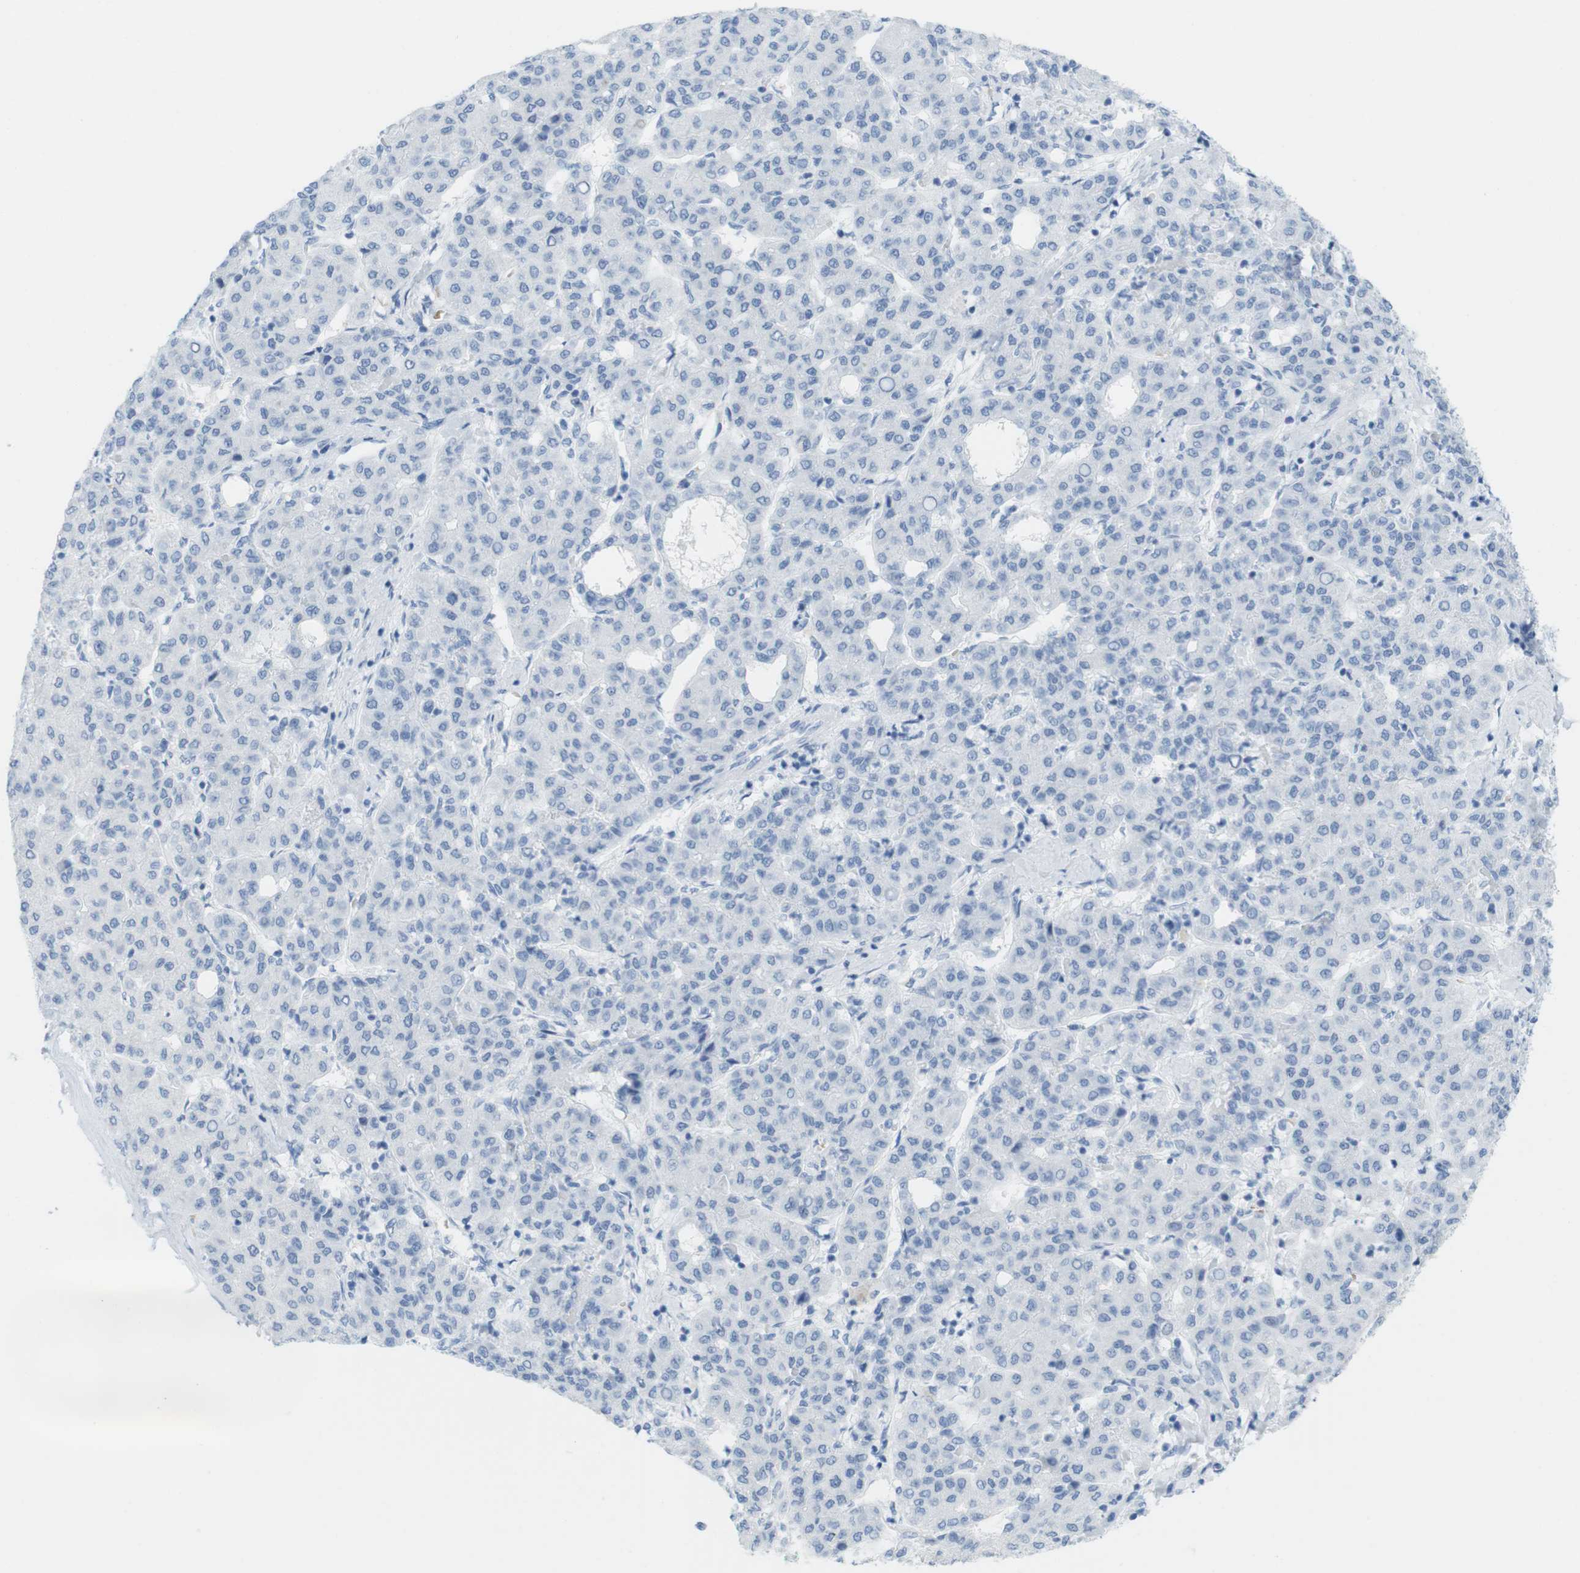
{"staining": {"intensity": "negative", "quantity": "none", "location": "none"}, "tissue": "liver cancer", "cell_type": "Tumor cells", "image_type": "cancer", "snomed": [{"axis": "morphology", "description": "Carcinoma, Hepatocellular, NOS"}, {"axis": "topography", "description": "Liver"}], "caption": "This is an immunohistochemistry (IHC) photomicrograph of liver hepatocellular carcinoma. There is no staining in tumor cells.", "gene": "TNNT2", "patient": {"sex": "male", "age": 65}}